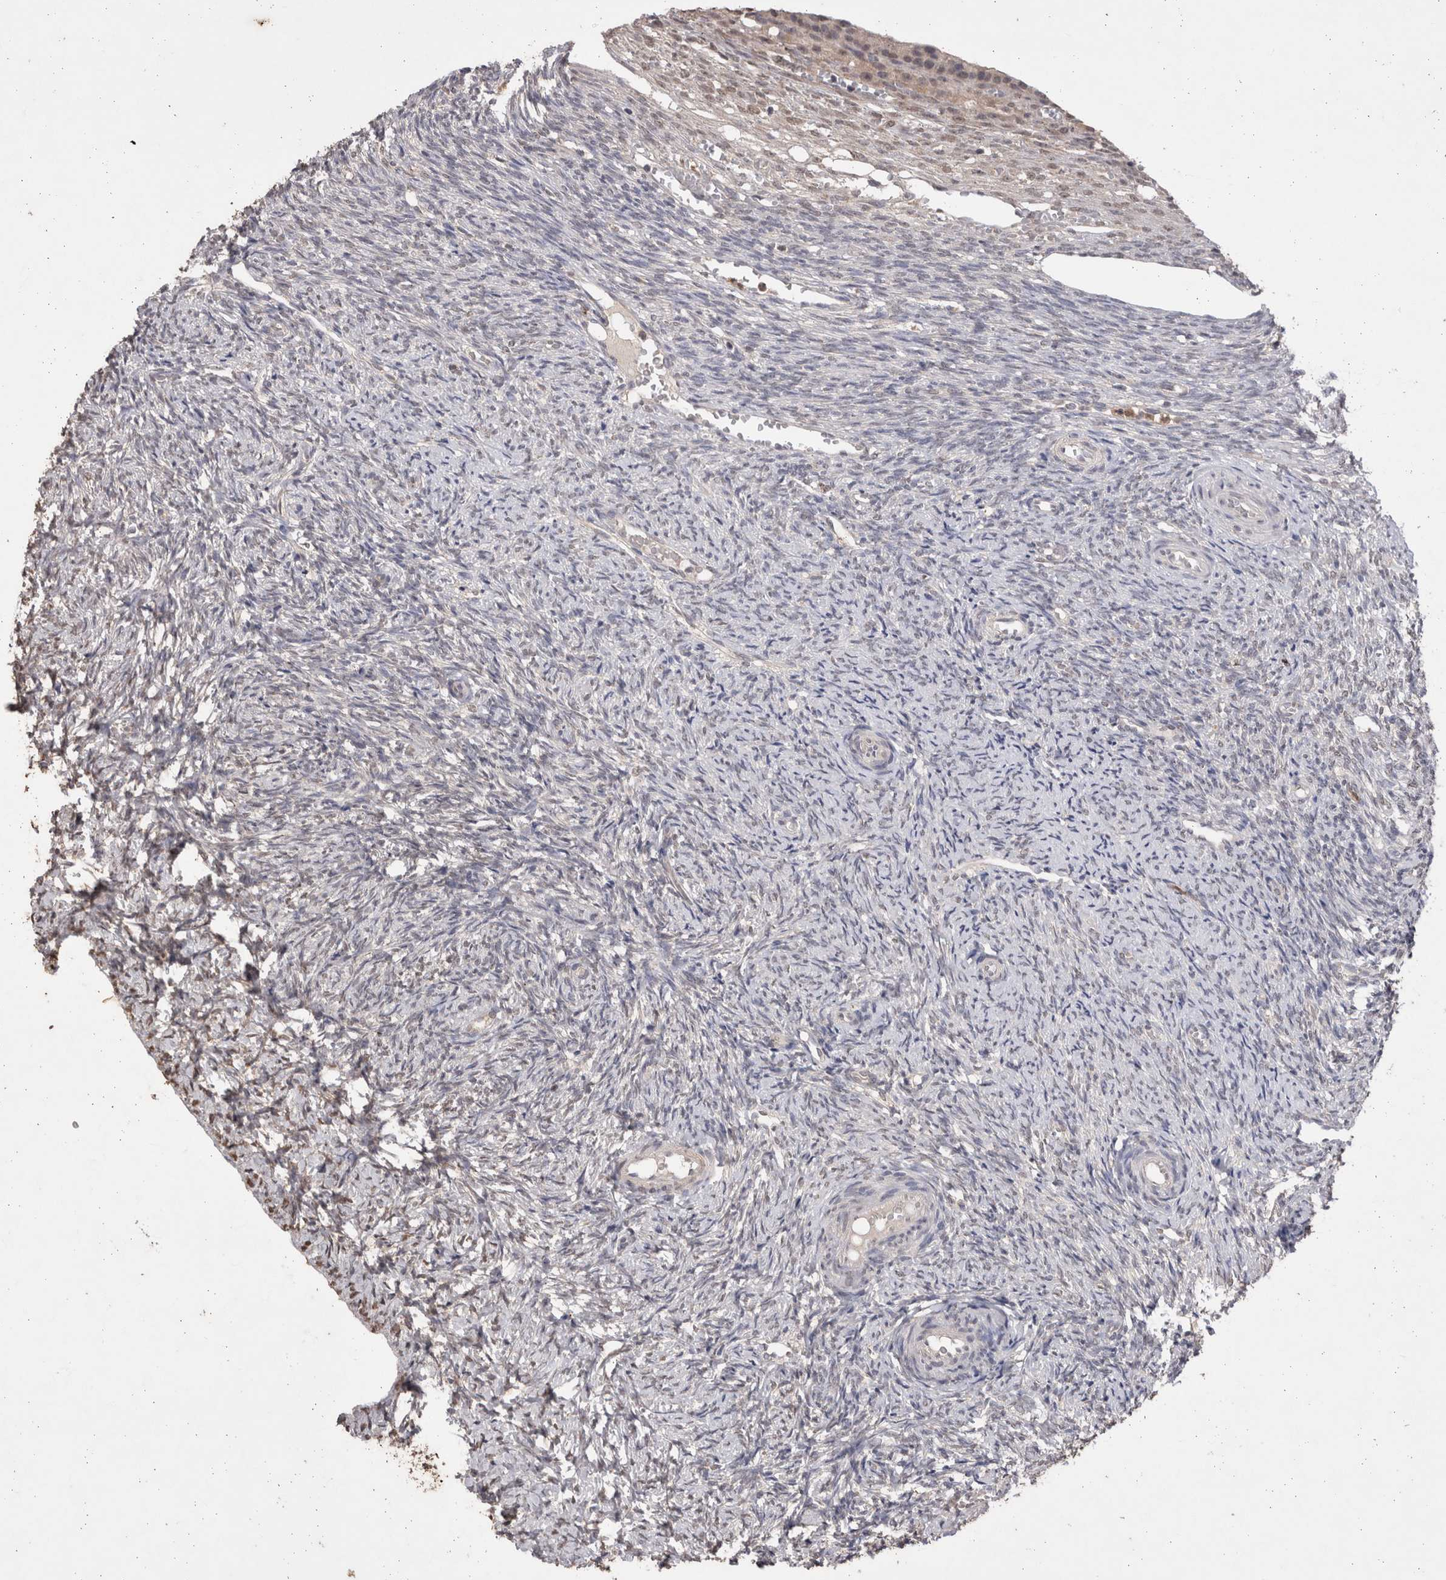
{"staining": {"intensity": "weak", "quantity": ">75%", "location": "cytoplasmic/membranous,nuclear"}, "tissue": "ovary", "cell_type": "Follicle cells", "image_type": "normal", "snomed": [{"axis": "morphology", "description": "Normal tissue, NOS"}, {"axis": "topography", "description": "Ovary"}], "caption": "Immunohistochemical staining of benign human ovary reveals weak cytoplasmic/membranous,nuclear protein expression in approximately >75% of follicle cells.", "gene": "GRK5", "patient": {"sex": "female", "age": 41}}